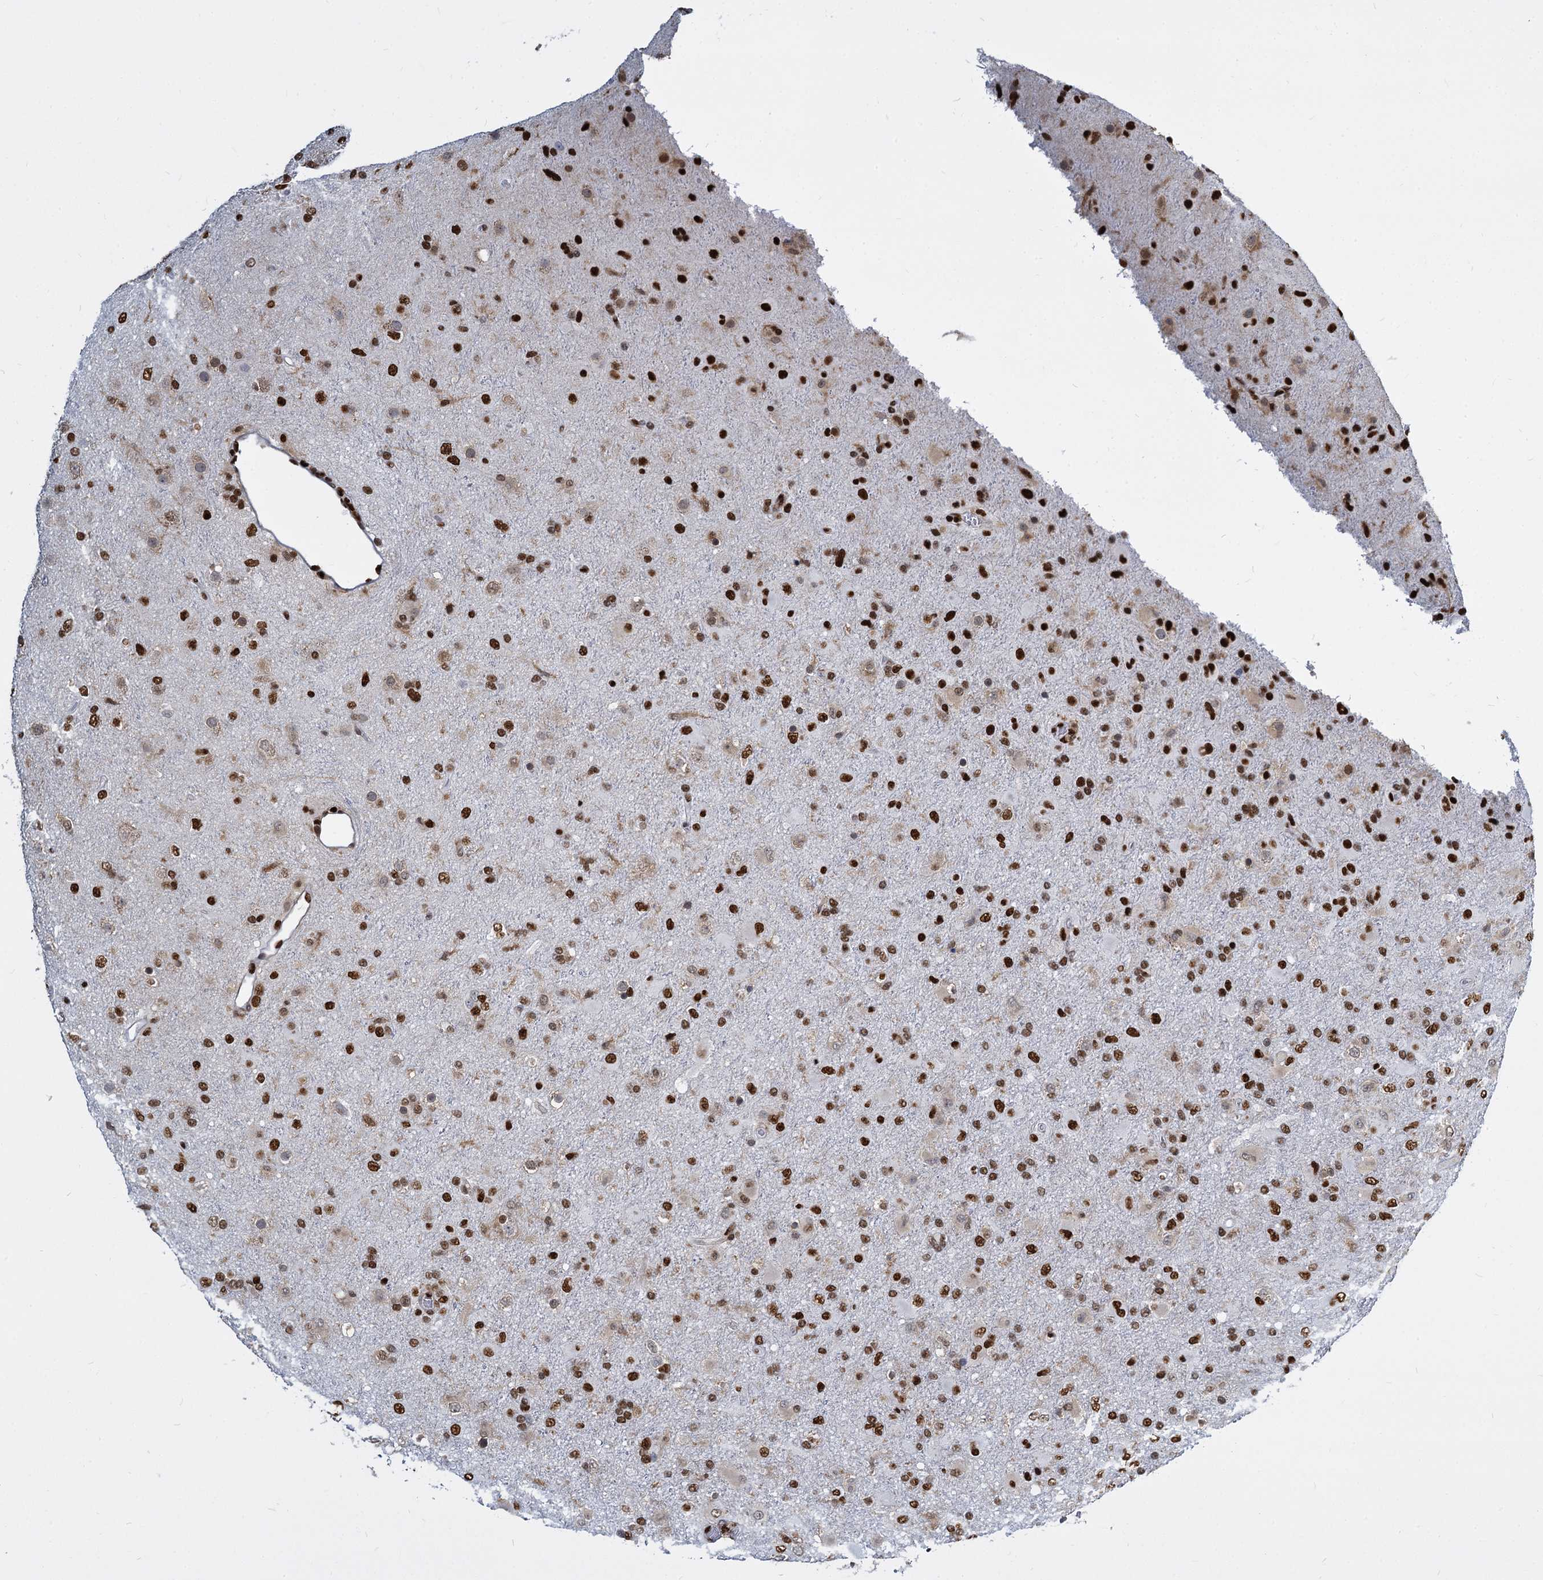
{"staining": {"intensity": "strong", "quantity": ">75%", "location": "nuclear"}, "tissue": "glioma", "cell_type": "Tumor cells", "image_type": "cancer", "snomed": [{"axis": "morphology", "description": "Glioma, malignant, Low grade"}, {"axis": "topography", "description": "Brain"}], "caption": "Protein analysis of glioma tissue displays strong nuclear positivity in about >75% of tumor cells.", "gene": "DCPS", "patient": {"sex": "male", "age": 65}}